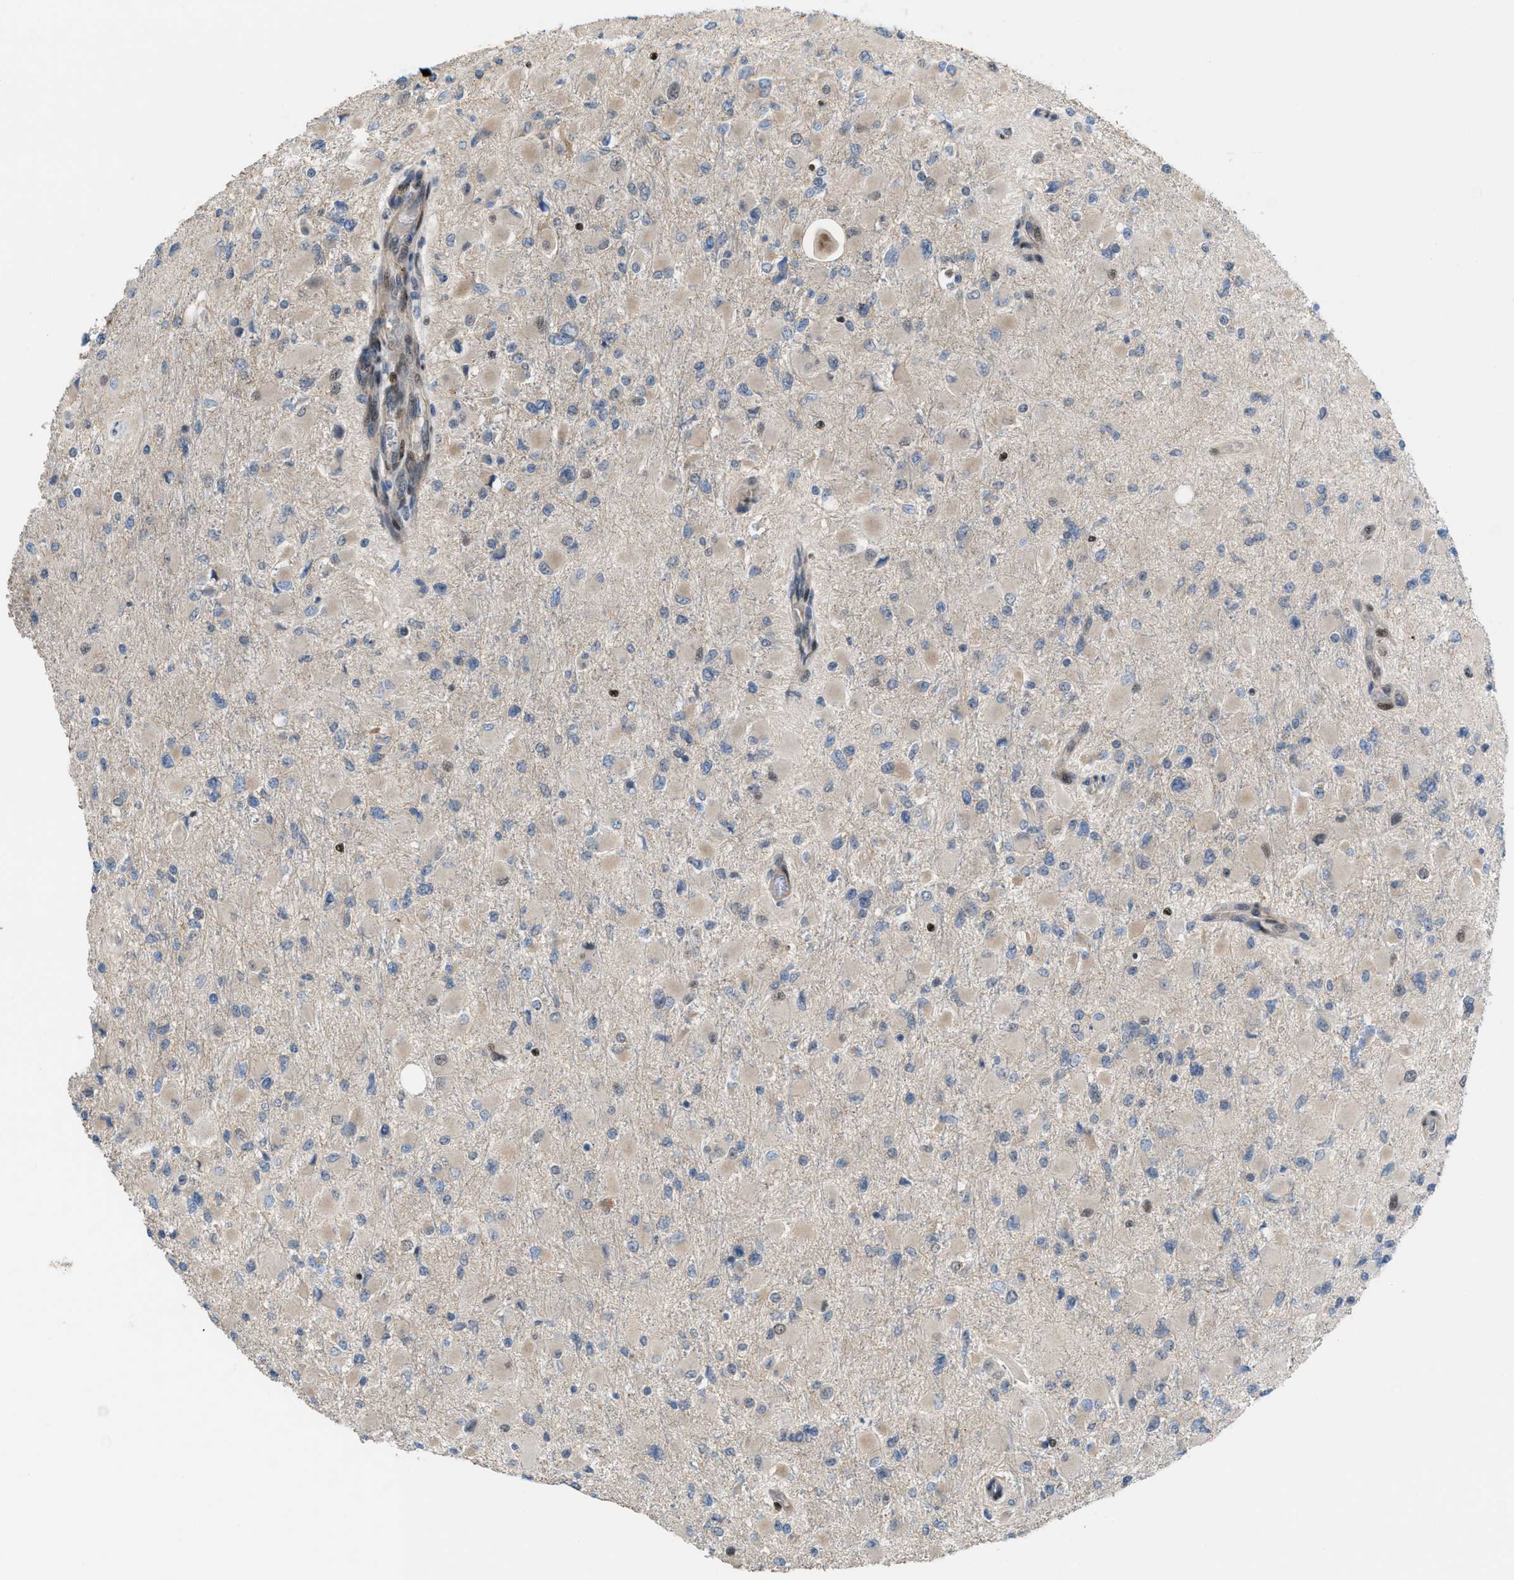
{"staining": {"intensity": "weak", "quantity": "<25%", "location": "cytoplasmic/membranous"}, "tissue": "glioma", "cell_type": "Tumor cells", "image_type": "cancer", "snomed": [{"axis": "morphology", "description": "Glioma, malignant, High grade"}, {"axis": "topography", "description": "Cerebral cortex"}], "caption": "Immunohistochemistry (IHC) histopathology image of neoplastic tissue: human glioma stained with DAB shows no significant protein positivity in tumor cells. (Brightfield microscopy of DAB (3,3'-diaminobenzidine) IHC at high magnification).", "gene": "ZNF276", "patient": {"sex": "female", "age": 36}}